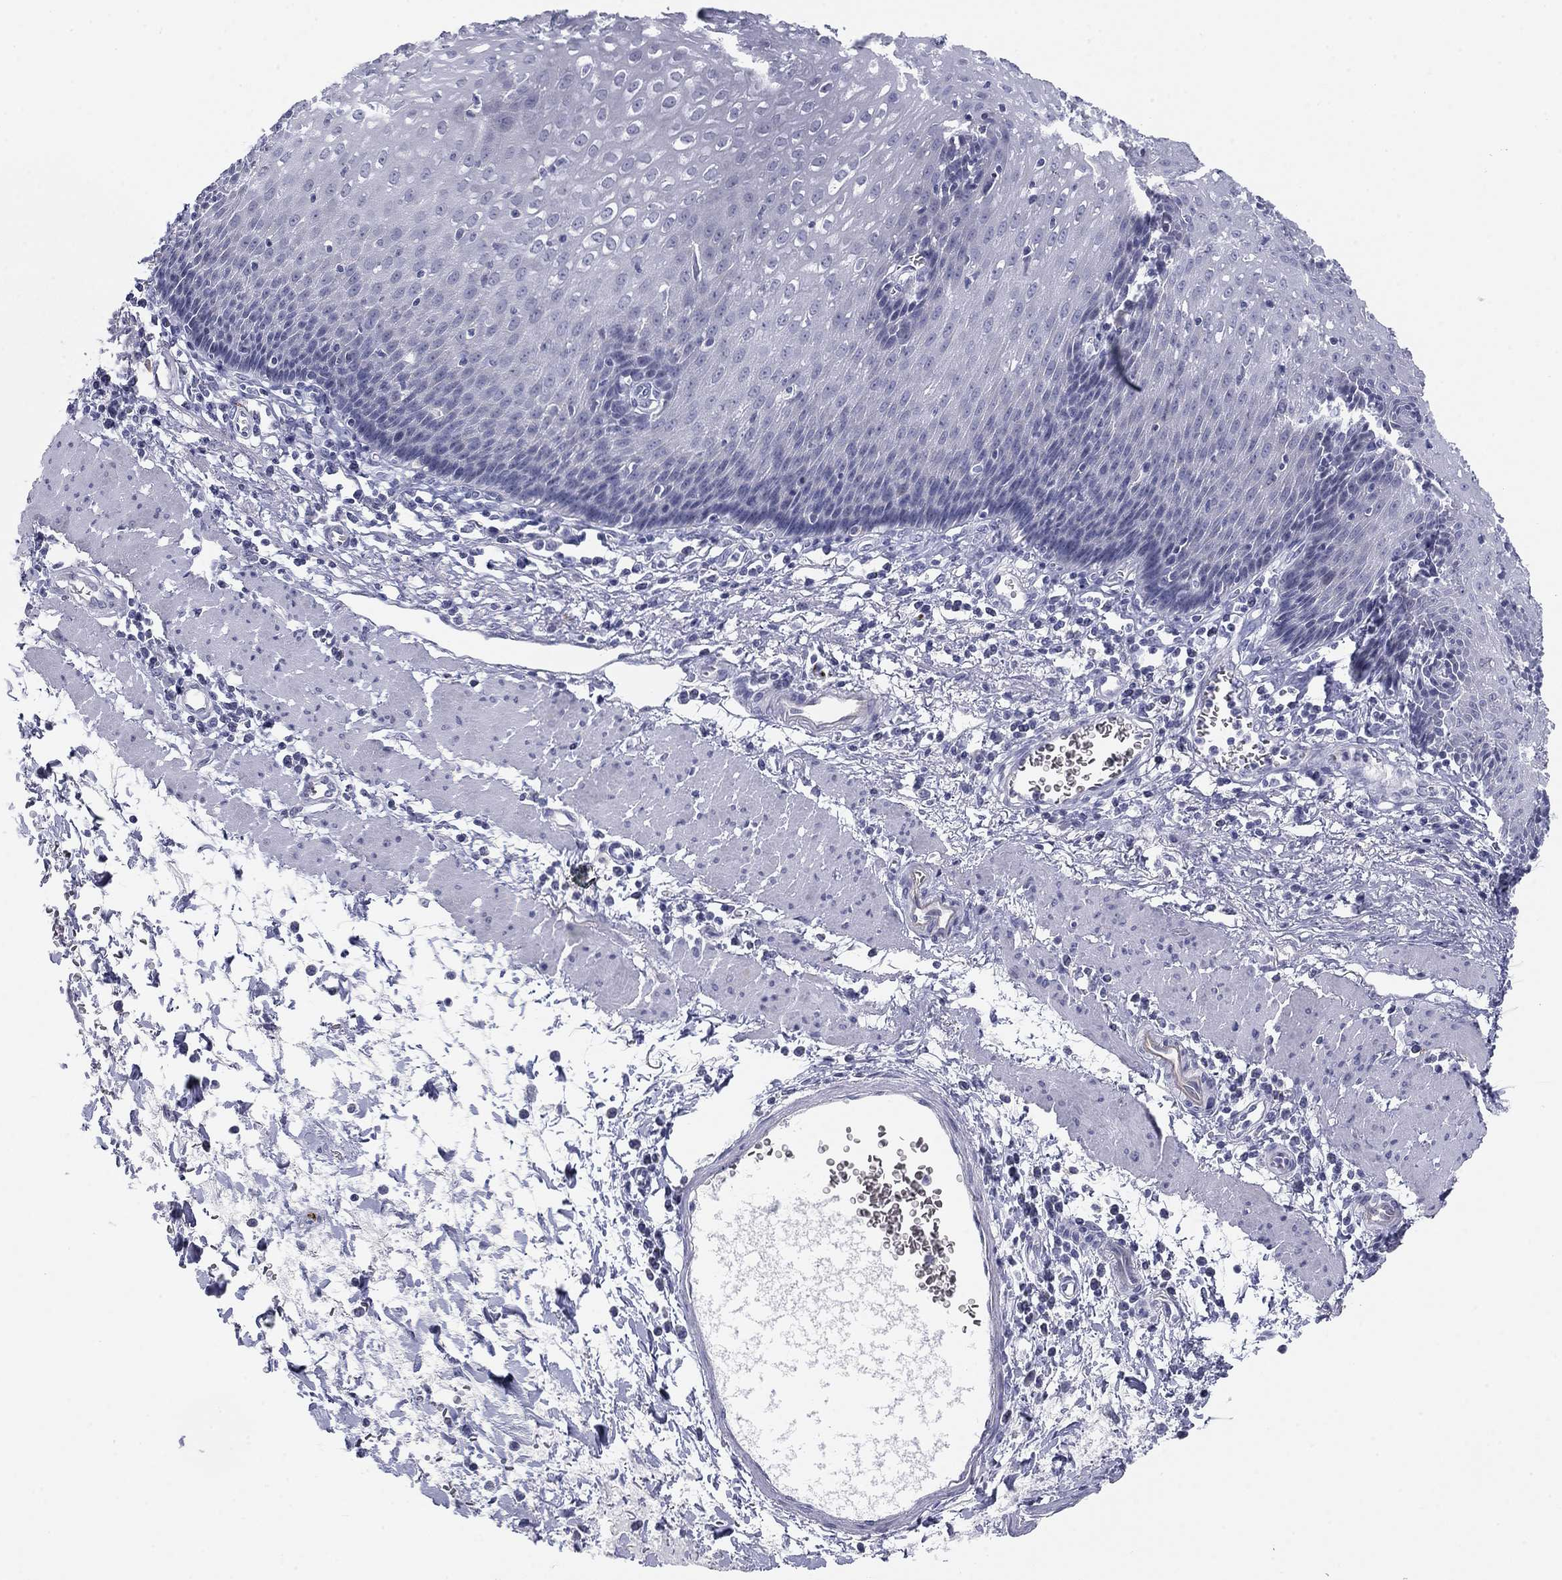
{"staining": {"intensity": "negative", "quantity": "none", "location": "none"}, "tissue": "esophagus", "cell_type": "Squamous epithelial cells", "image_type": "normal", "snomed": [{"axis": "morphology", "description": "Normal tissue, NOS"}, {"axis": "topography", "description": "Esophagus"}], "caption": "Squamous epithelial cells show no significant protein expression in unremarkable esophagus. (IHC, brightfield microscopy, high magnification).", "gene": "PRPH", "patient": {"sex": "male", "age": 57}}